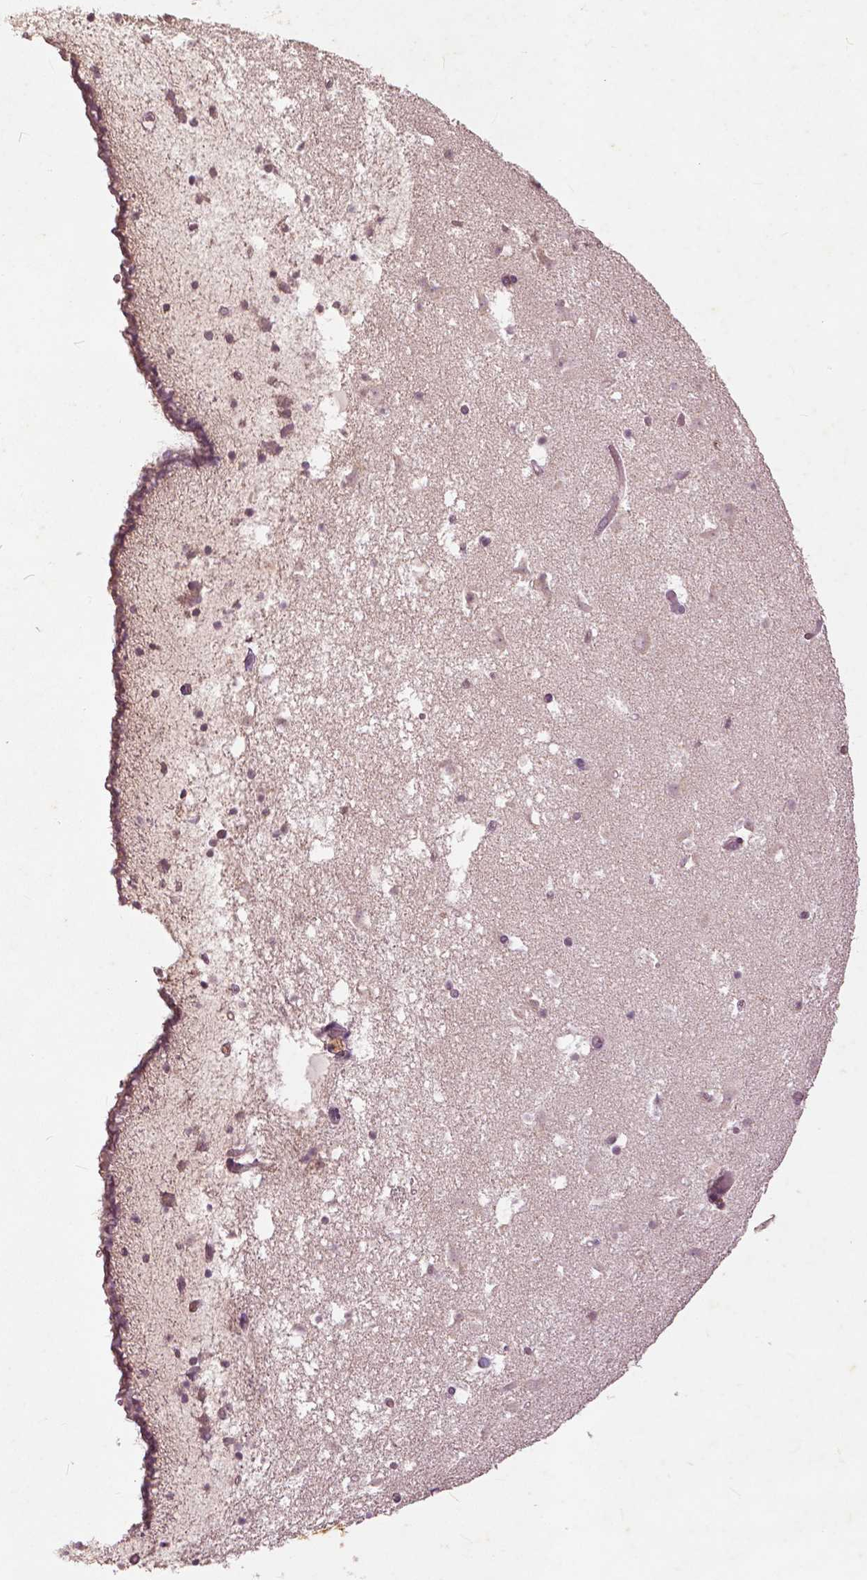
{"staining": {"intensity": "moderate", "quantity": "<25%", "location": "cytoplasmic/membranous,nuclear"}, "tissue": "caudate", "cell_type": "Glial cells", "image_type": "normal", "snomed": [{"axis": "morphology", "description": "Normal tissue, NOS"}, {"axis": "topography", "description": "Lateral ventricle wall"}], "caption": "Immunohistochemistry photomicrograph of unremarkable caudate: human caudate stained using immunohistochemistry (IHC) displays low levels of moderate protein expression localized specifically in the cytoplasmic/membranous,nuclear of glial cells, appearing as a cytoplasmic/membranous,nuclear brown color.", "gene": "ANGPTL4", "patient": {"sex": "female", "age": 42}}